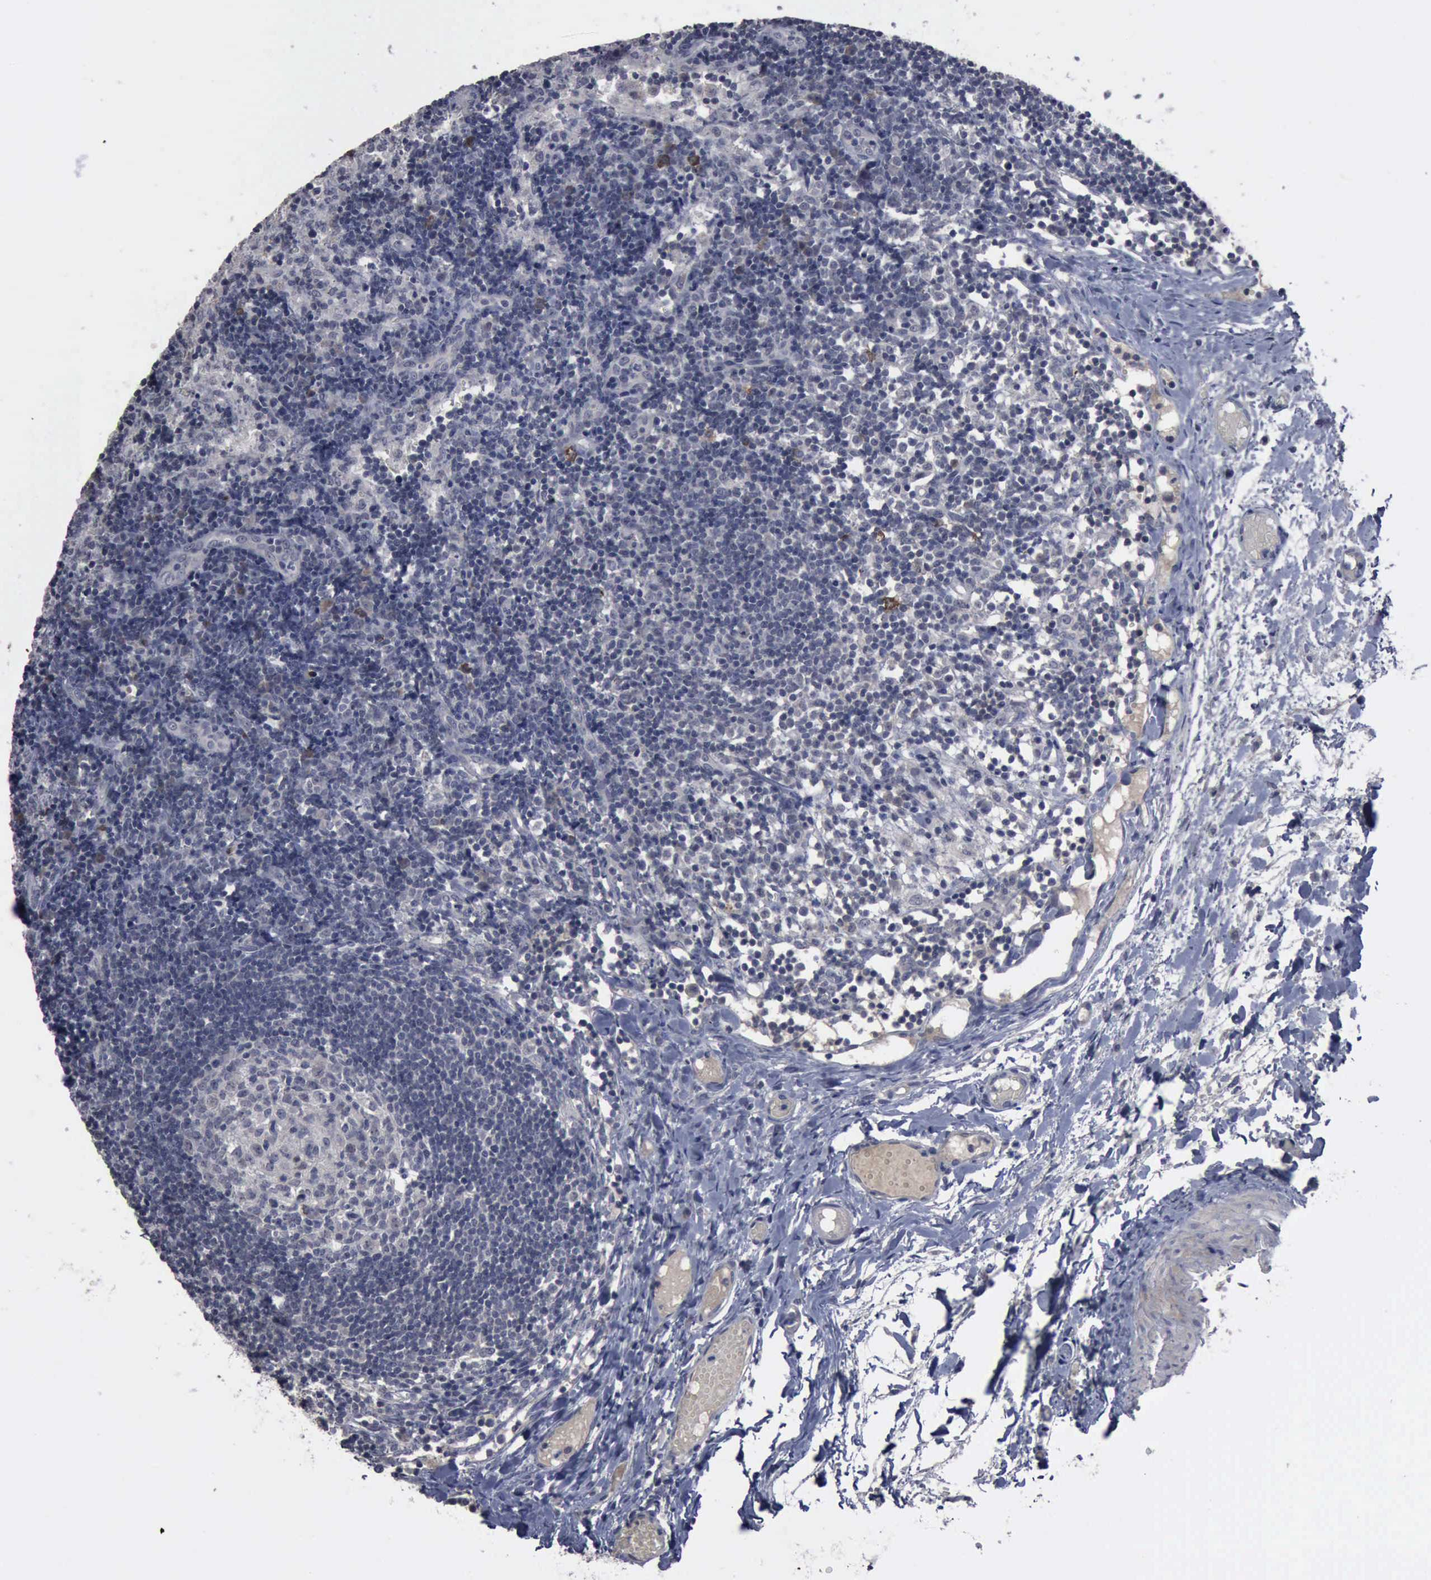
{"staining": {"intensity": "weak", "quantity": "<25%", "location": "cytoplasmic/membranous"}, "tissue": "lymph node", "cell_type": "Germinal center cells", "image_type": "normal", "snomed": [{"axis": "morphology", "description": "Normal tissue, NOS"}, {"axis": "morphology", "description": "Inflammation, NOS"}, {"axis": "topography", "description": "Lymph node"}, {"axis": "topography", "description": "Salivary gland"}], "caption": "DAB (3,3'-diaminobenzidine) immunohistochemical staining of unremarkable human lymph node reveals no significant expression in germinal center cells.", "gene": "MYO18B", "patient": {"sex": "male", "age": 3}}